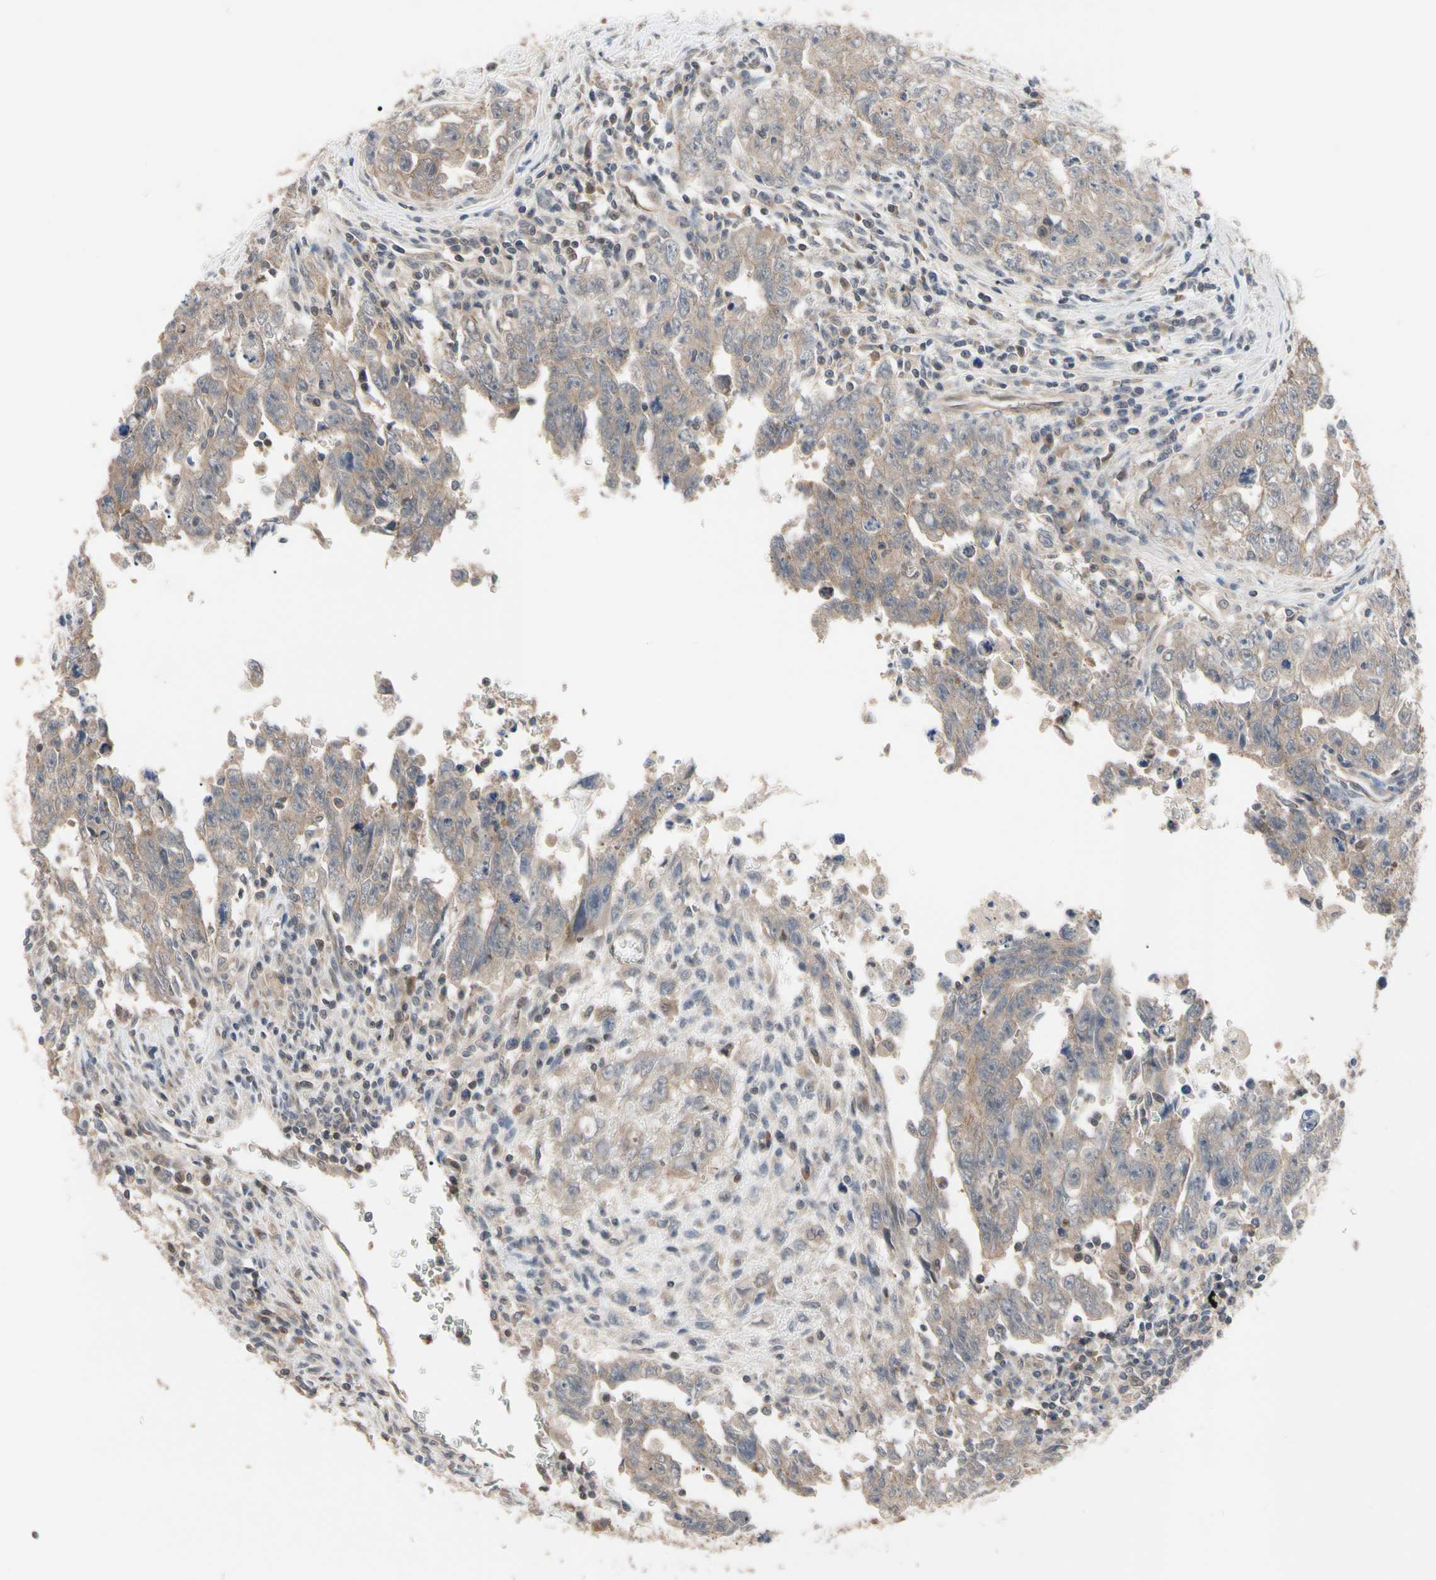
{"staining": {"intensity": "moderate", "quantity": ">75%", "location": "cytoplasmic/membranous"}, "tissue": "testis cancer", "cell_type": "Tumor cells", "image_type": "cancer", "snomed": [{"axis": "morphology", "description": "Carcinoma, Embryonal, NOS"}, {"axis": "topography", "description": "Testis"}], "caption": "Protein expression analysis of testis cancer exhibits moderate cytoplasmic/membranous staining in about >75% of tumor cells.", "gene": "DPP8", "patient": {"sex": "male", "age": 28}}